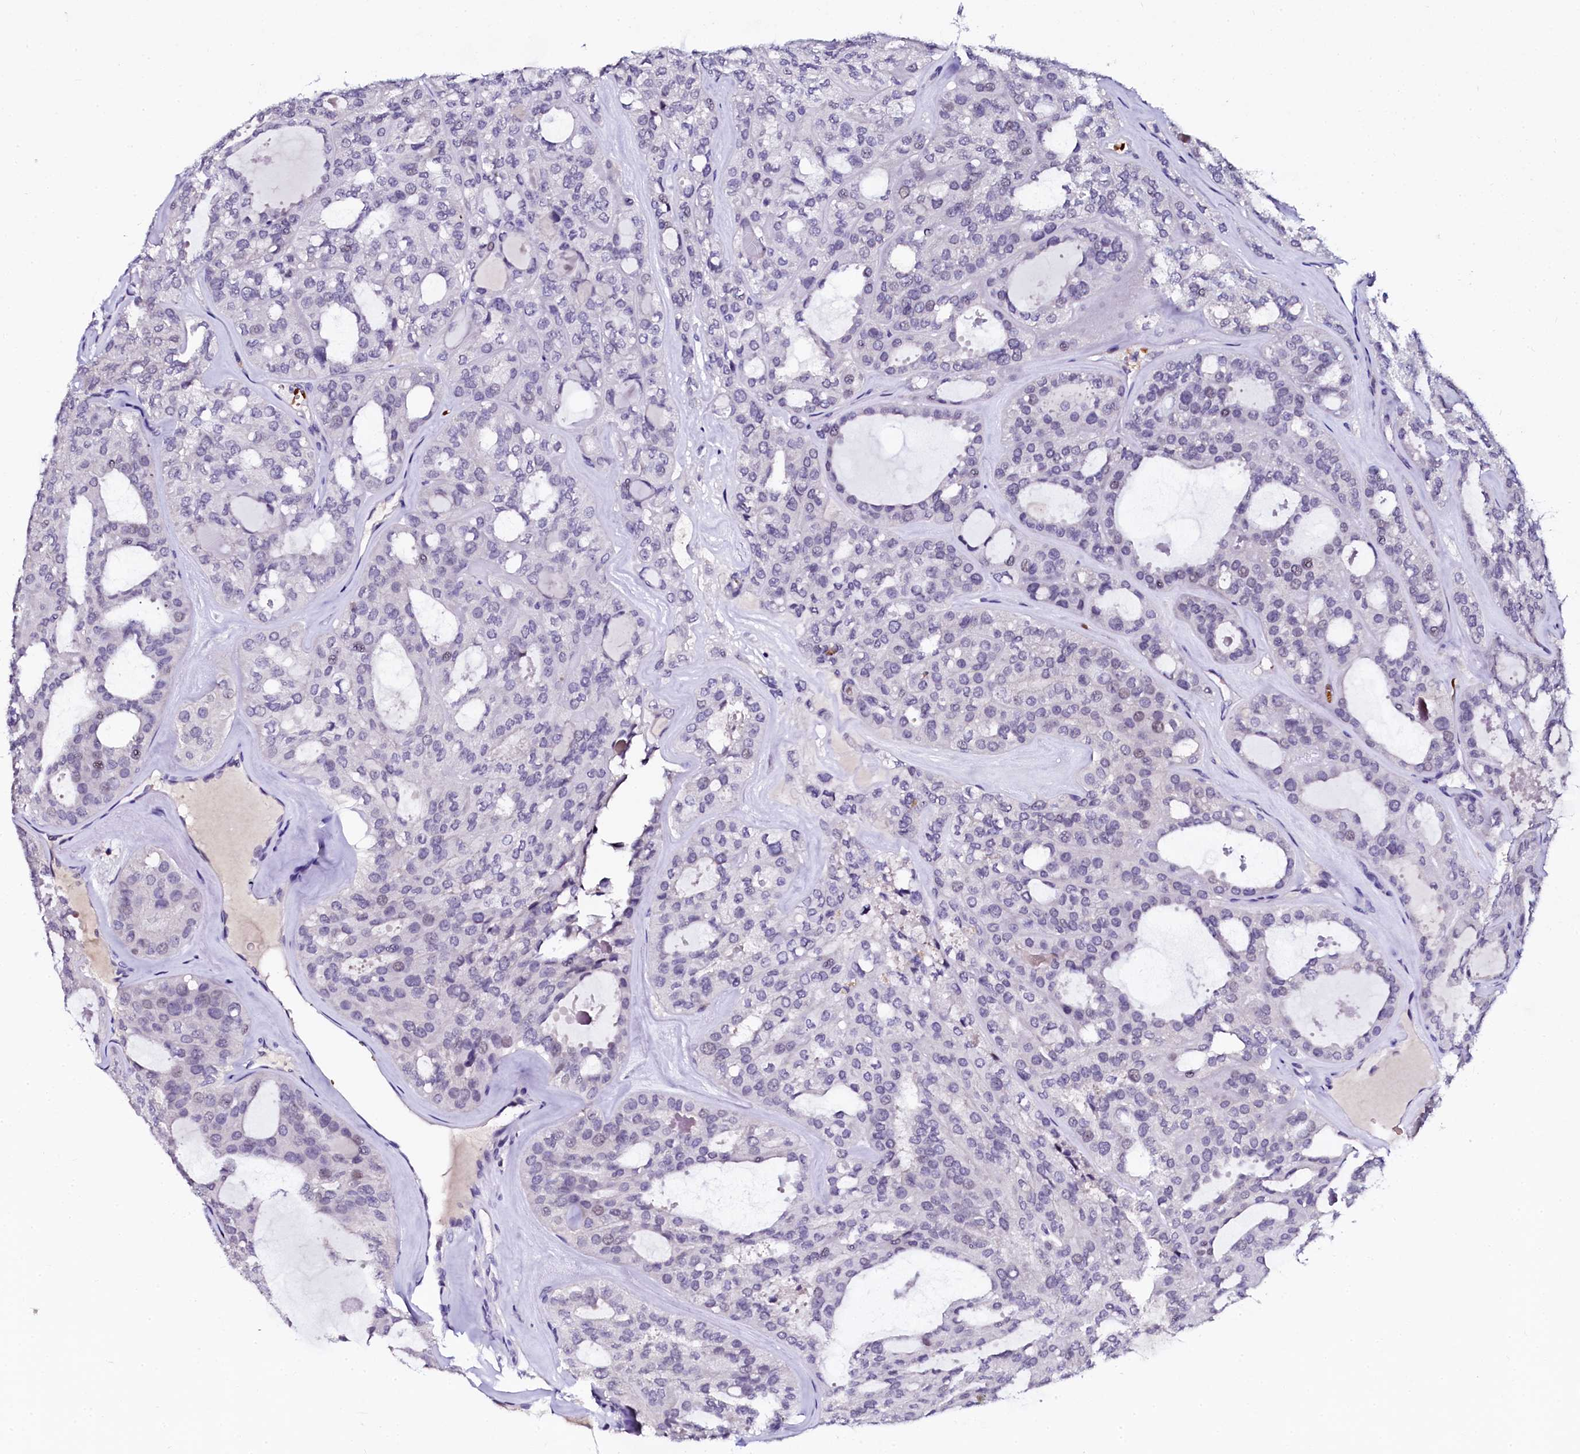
{"staining": {"intensity": "negative", "quantity": "none", "location": "none"}, "tissue": "thyroid cancer", "cell_type": "Tumor cells", "image_type": "cancer", "snomed": [{"axis": "morphology", "description": "Follicular adenoma carcinoma, NOS"}, {"axis": "topography", "description": "Thyroid gland"}], "caption": "IHC histopathology image of human thyroid cancer (follicular adenoma carcinoma) stained for a protein (brown), which demonstrates no positivity in tumor cells.", "gene": "CTDSPL2", "patient": {"sex": "male", "age": 75}}